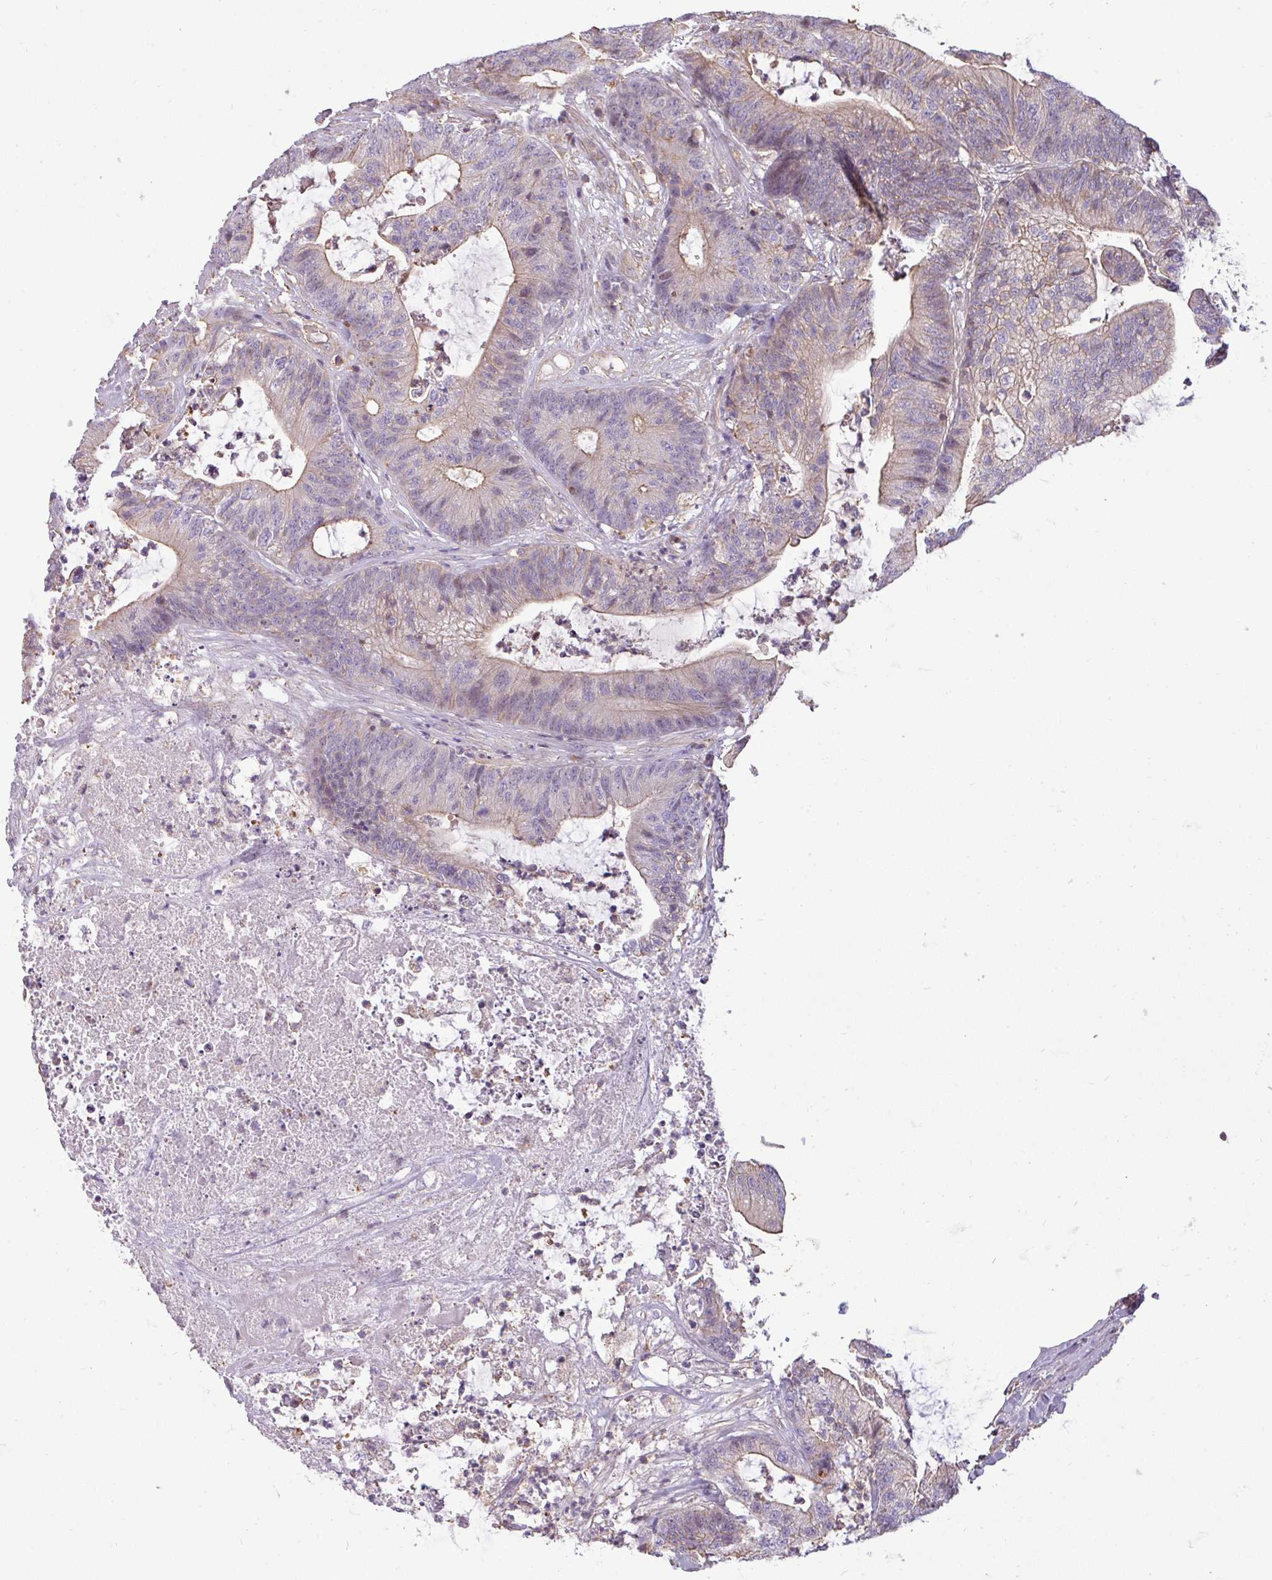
{"staining": {"intensity": "moderate", "quantity": "25%-75%", "location": "cytoplasmic/membranous"}, "tissue": "colorectal cancer", "cell_type": "Tumor cells", "image_type": "cancer", "snomed": [{"axis": "morphology", "description": "Adenocarcinoma, NOS"}, {"axis": "topography", "description": "Colon"}], "caption": "Brown immunohistochemical staining in adenocarcinoma (colorectal) exhibits moderate cytoplasmic/membranous expression in approximately 25%-75% of tumor cells.", "gene": "ZNF835", "patient": {"sex": "female", "age": 84}}